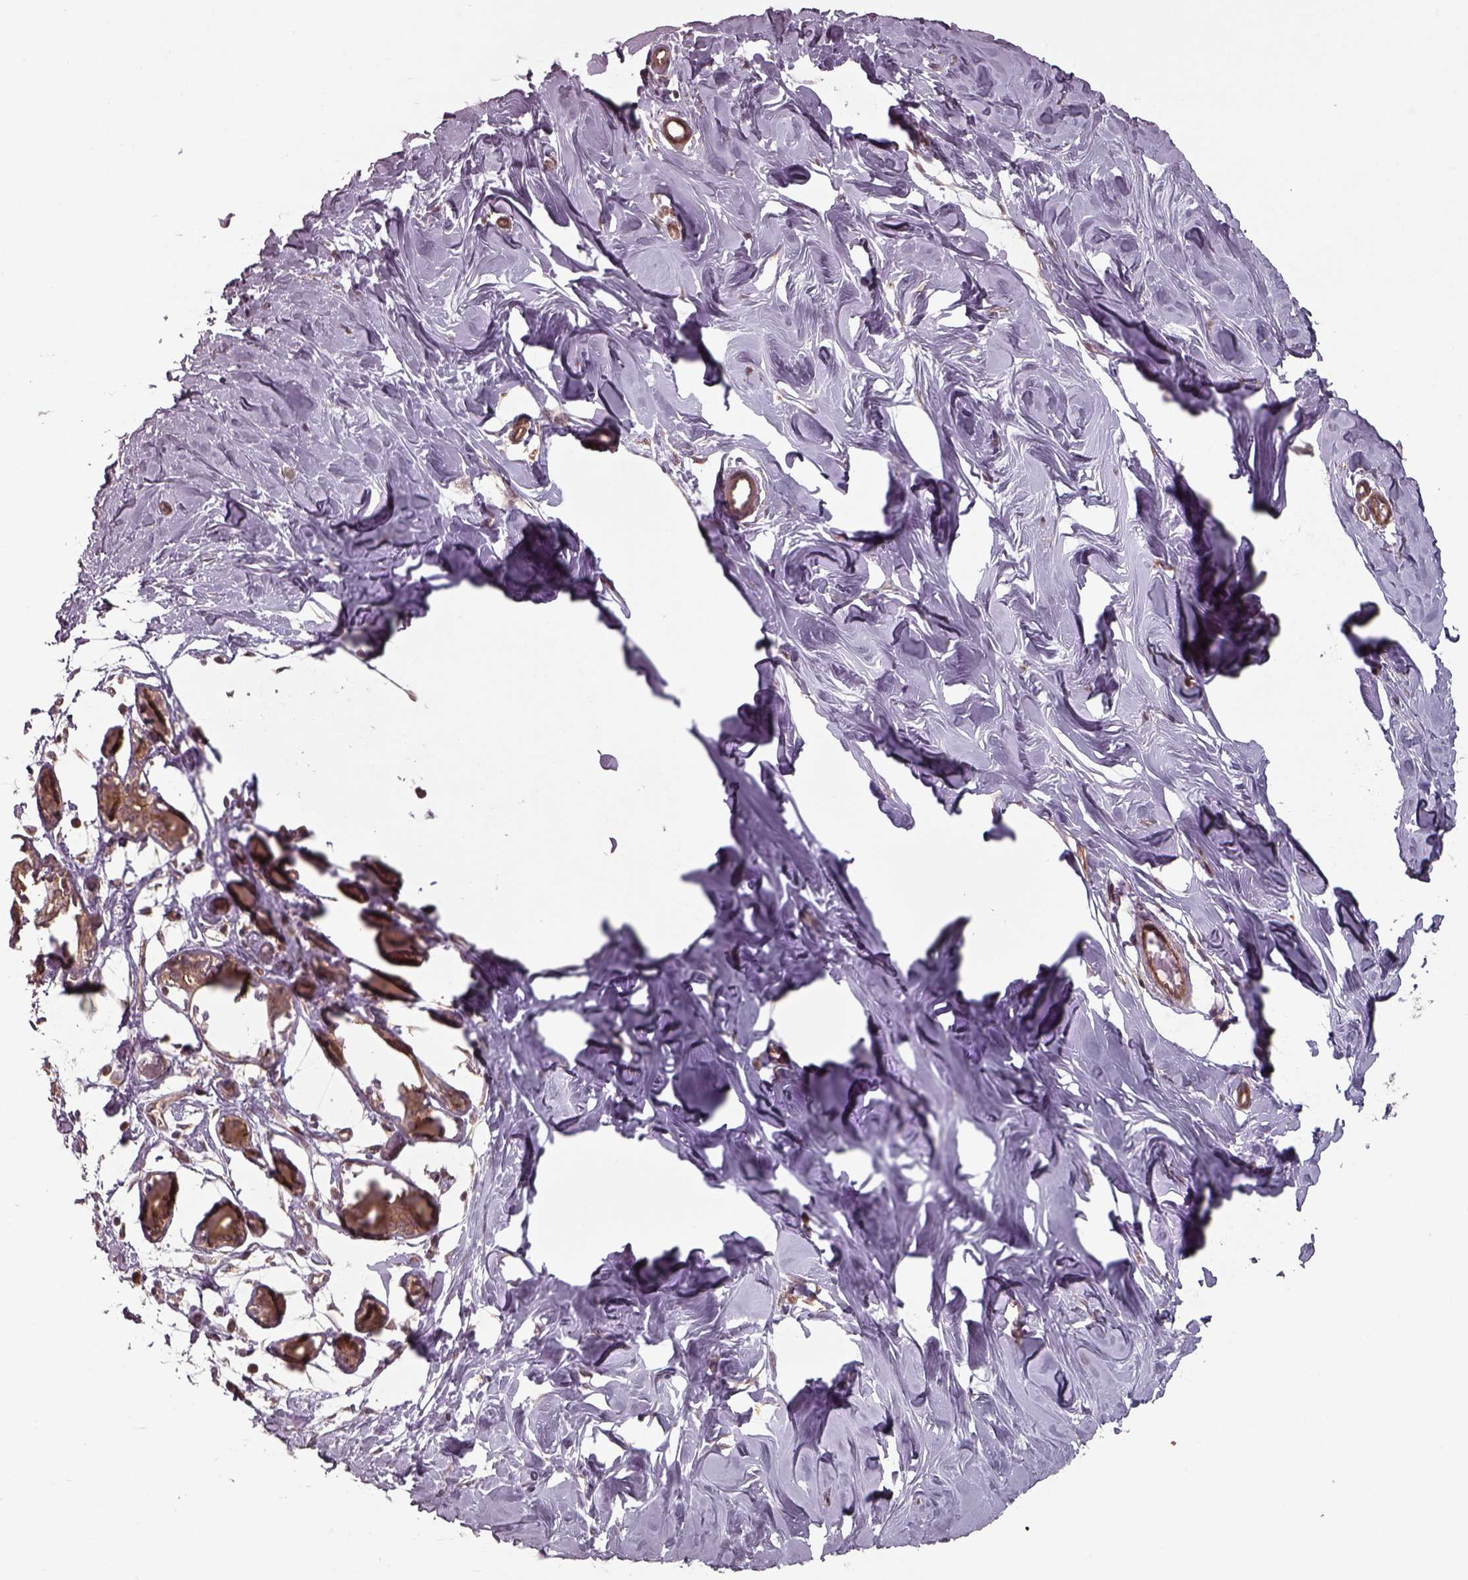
{"staining": {"intensity": "moderate", "quantity": ">75%", "location": "cytoplasmic/membranous"}, "tissue": "breast", "cell_type": "Adipocytes", "image_type": "normal", "snomed": [{"axis": "morphology", "description": "Normal tissue, NOS"}, {"axis": "topography", "description": "Breast"}], "caption": "Protein staining of unremarkable breast demonstrates moderate cytoplasmic/membranous expression in about >75% of adipocytes.", "gene": "CHMP3", "patient": {"sex": "female", "age": 27}}